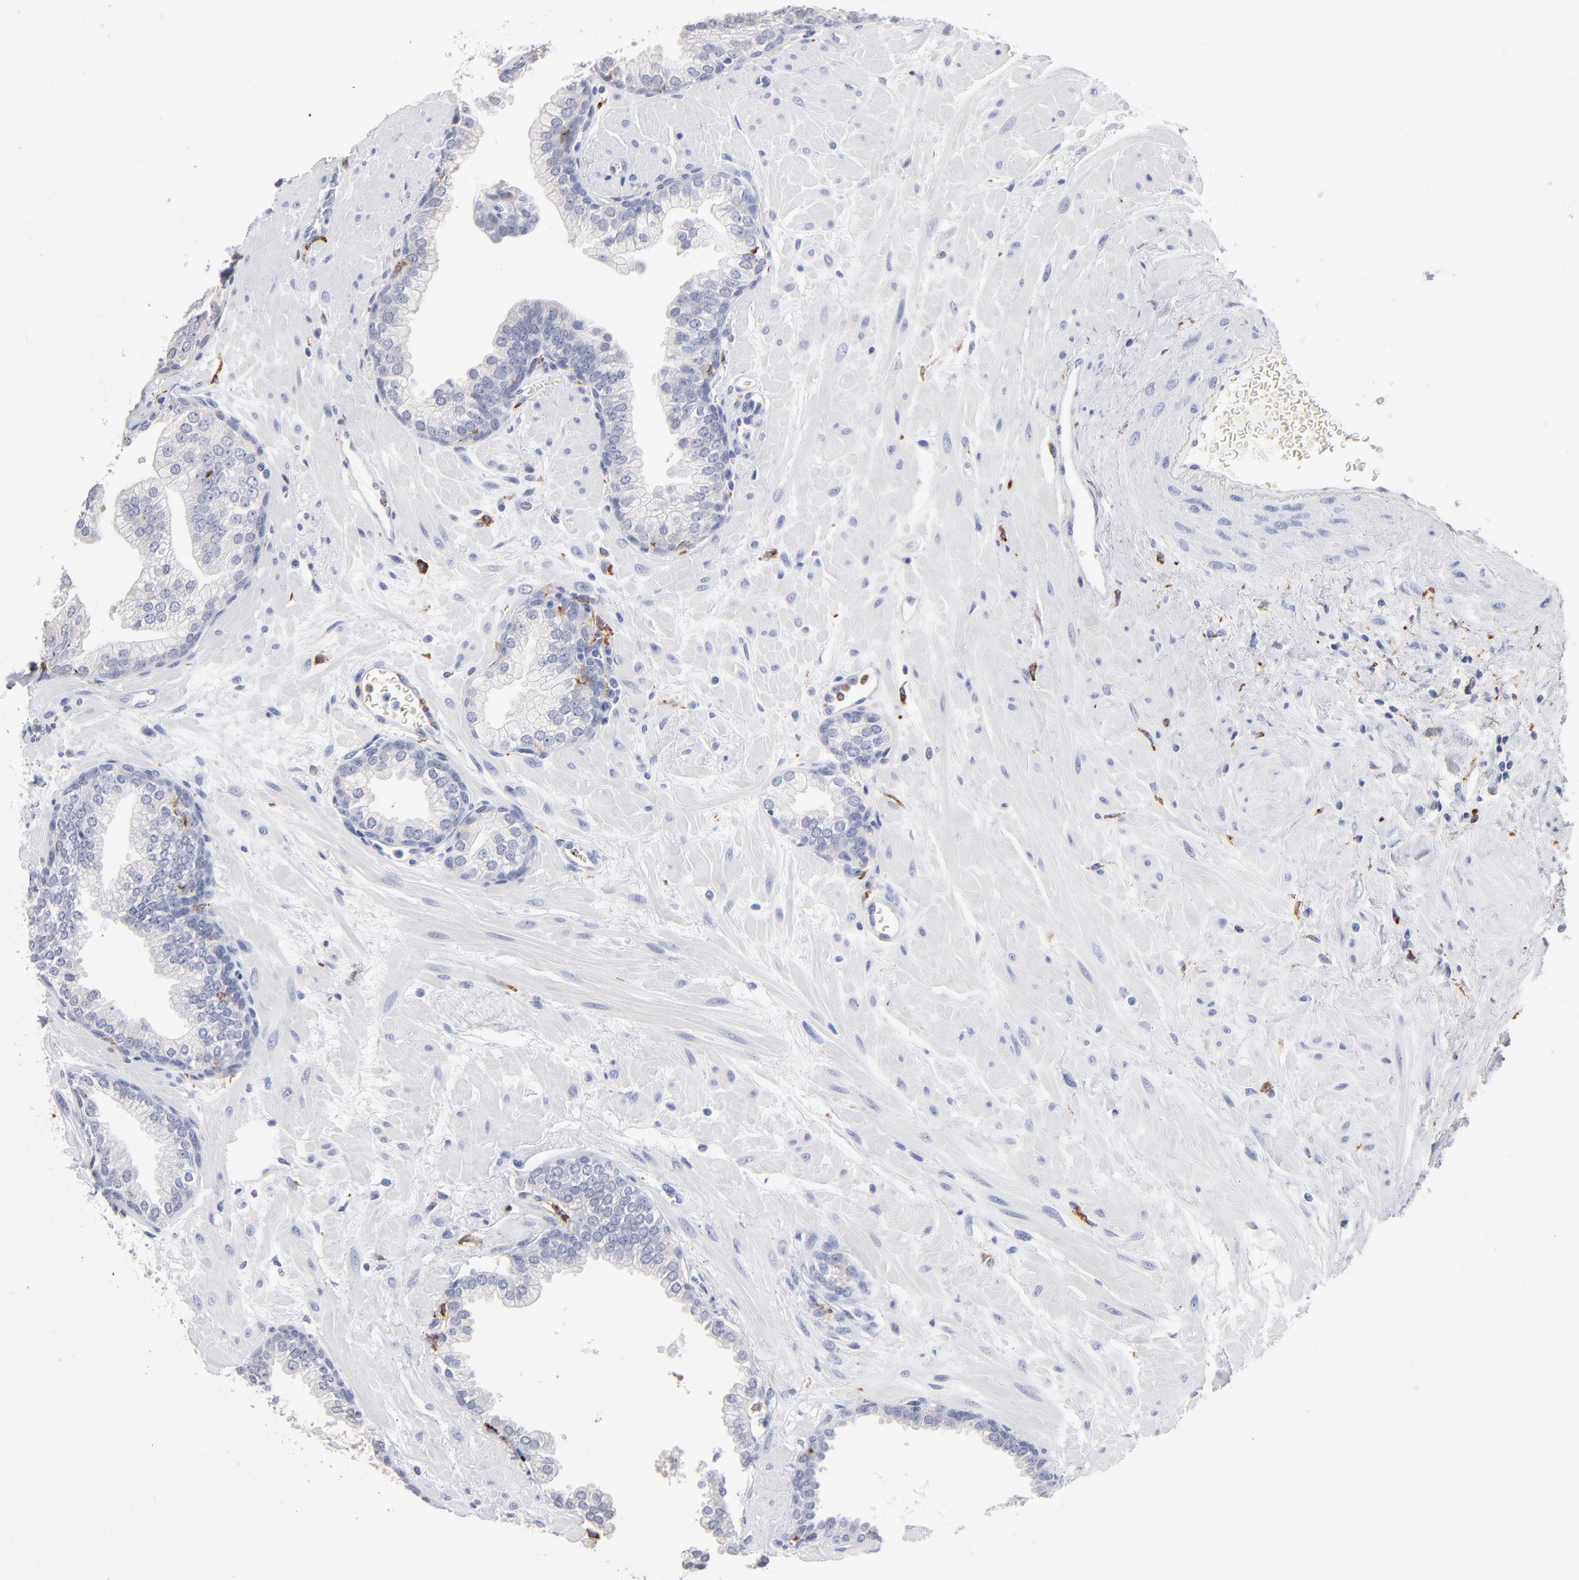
{"staining": {"intensity": "weak", "quantity": "<25%", "location": "cytoplasmic/membranous"}, "tissue": "prostate", "cell_type": "Glandular cells", "image_type": "normal", "snomed": [{"axis": "morphology", "description": "Normal tissue, NOS"}, {"axis": "topography", "description": "Prostate"}], "caption": "Protein analysis of unremarkable prostate exhibits no significant staining in glandular cells. The staining is performed using DAB brown chromogen with nuclei counter-stained in using hematoxylin.", "gene": "CD180", "patient": {"sex": "male", "age": 60}}